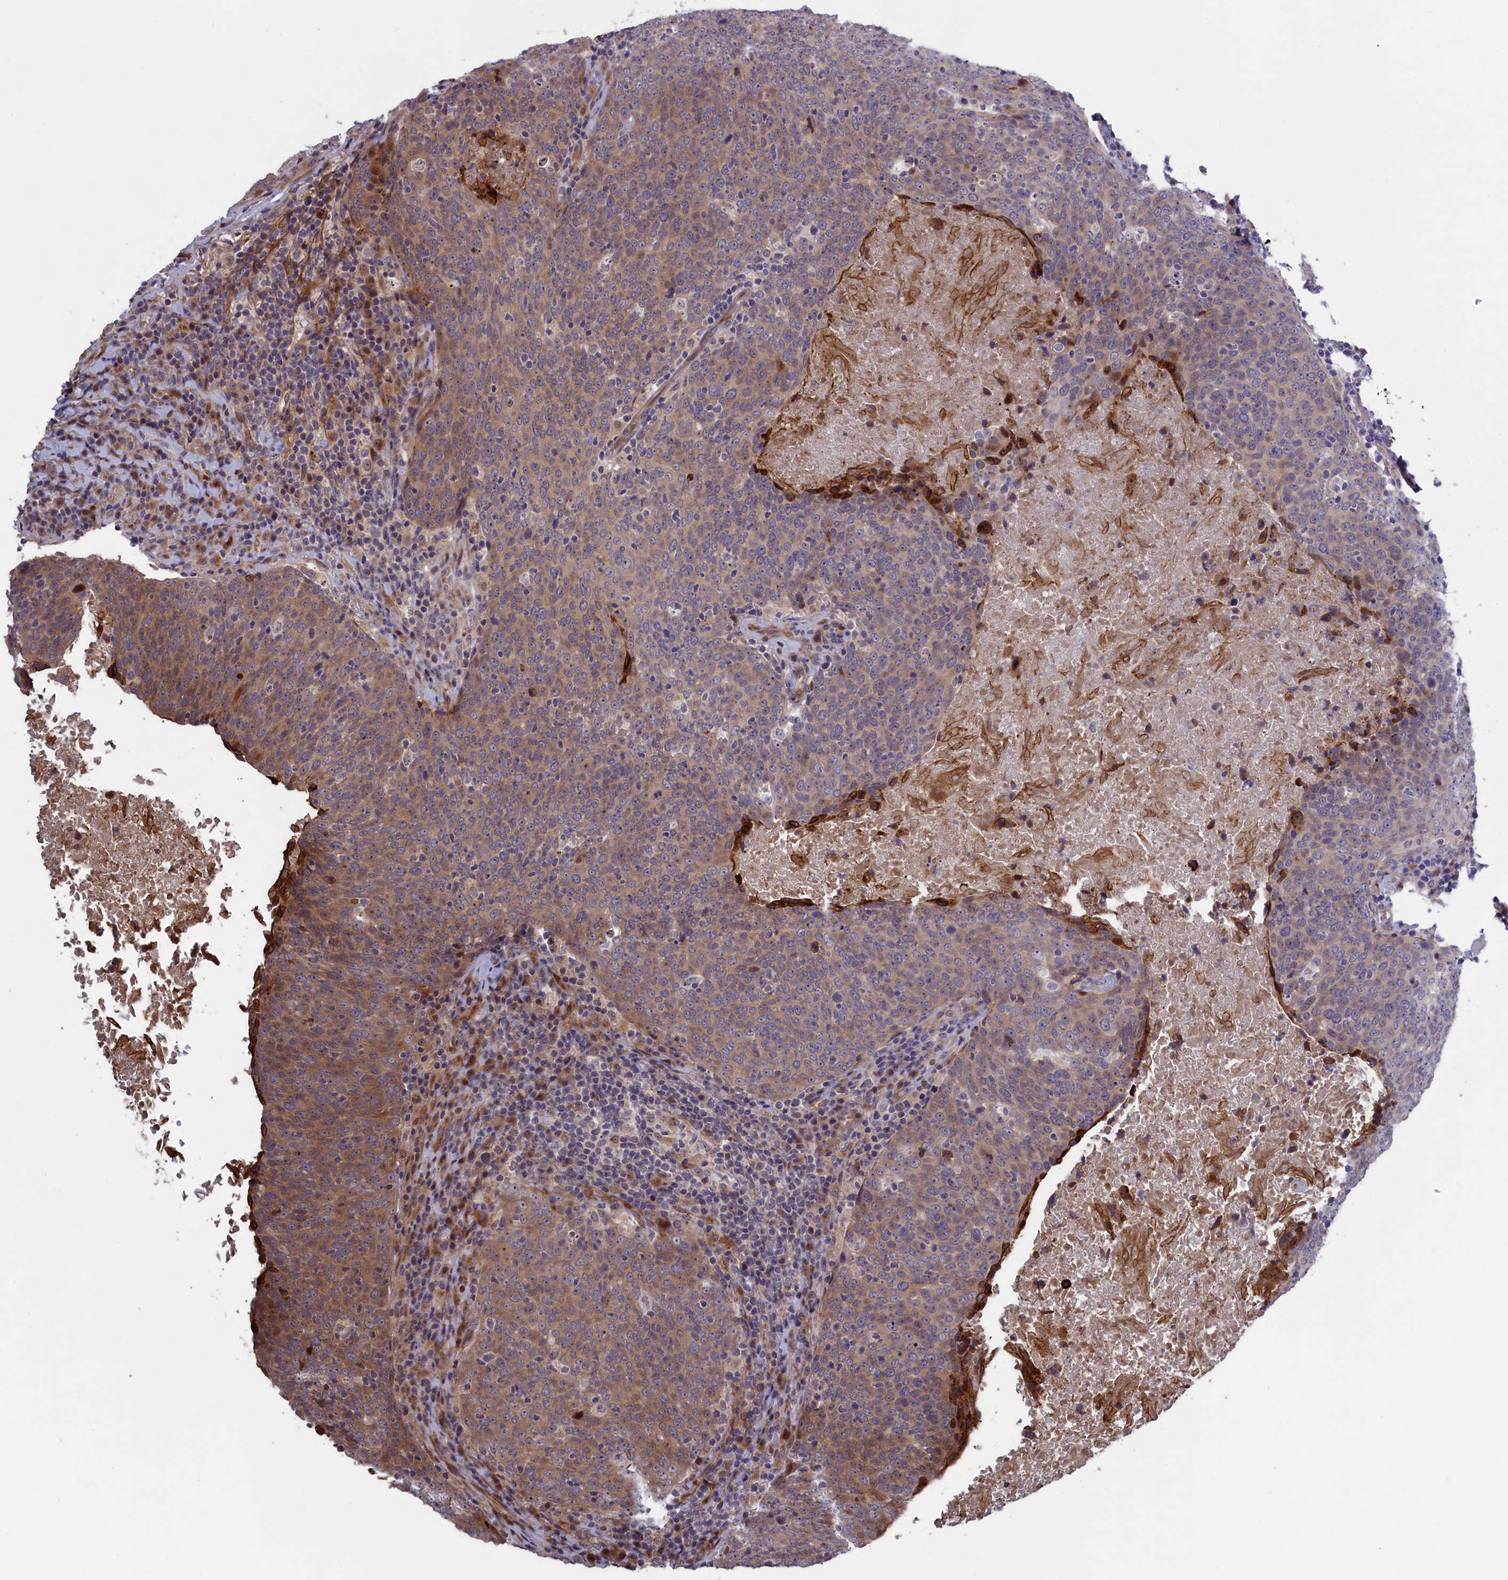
{"staining": {"intensity": "moderate", "quantity": "25%-75%", "location": "cytoplasmic/membranous"}, "tissue": "head and neck cancer", "cell_type": "Tumor cells", "image_type": "cancer", "snomed": [{"axis": "morphology", "description": "Squamous cell carcinoma, NOS"}, {"axis": "morphology", "description": "Squamous cell carcinoma, metastatic, NOS"}, {"axis": "topography", "description": "Lymph node"}, {"axis": "topography", "description": "Head-Neck"}], "caption": "An image of head and neck metastatic squamous cell carcinoma stained for a protein reveals moderate cytoplasmic/membranous brown staining in tumor cells.", "gene": "LSG1", "patient": {"sex": "male", "age": 62}}